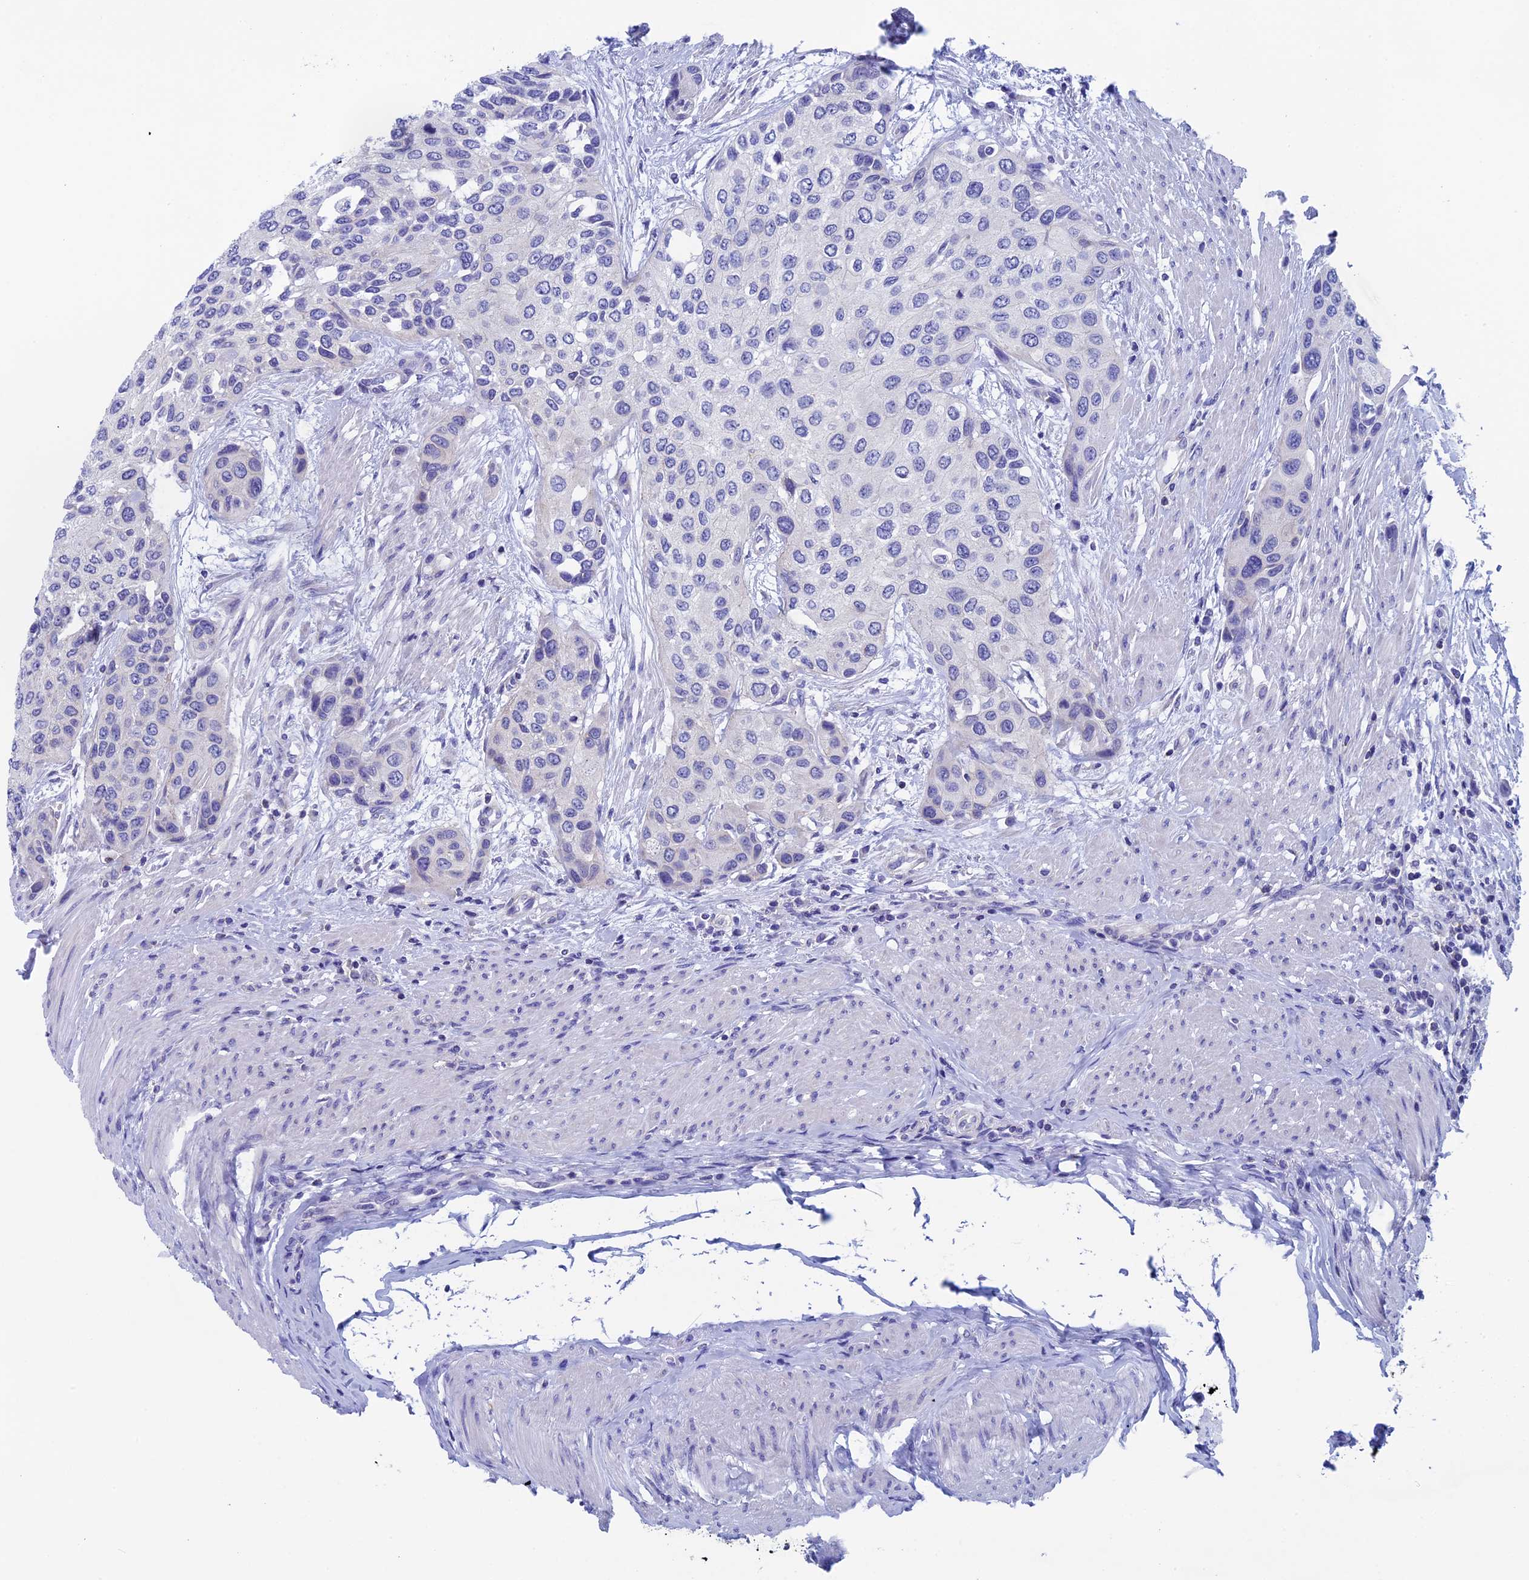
{"staining": {"intensity": "negative", "quantity": "none", "location": "none"}, "tissue": "urothelial cancer", "cell_type": "Tumor cells", "image_type": "cancer", "snomed": [{"axis": "morphology", "description": "Normal tissue, NOS"}, {"axis": "morphology", "description": "Urothelial carcinoma, High grade"}, {"axis": "topography", "description": "Vascular tissue"}, {"axis": "topography", "description": "Urinary bladder"}], "caption": "Urothelial cancer stained for a protein using immunohistochemistry demonstrates no positivity tumor cells.", "gene": "SEPTIN1", "patient": {"sex": "female", "age": 56}}